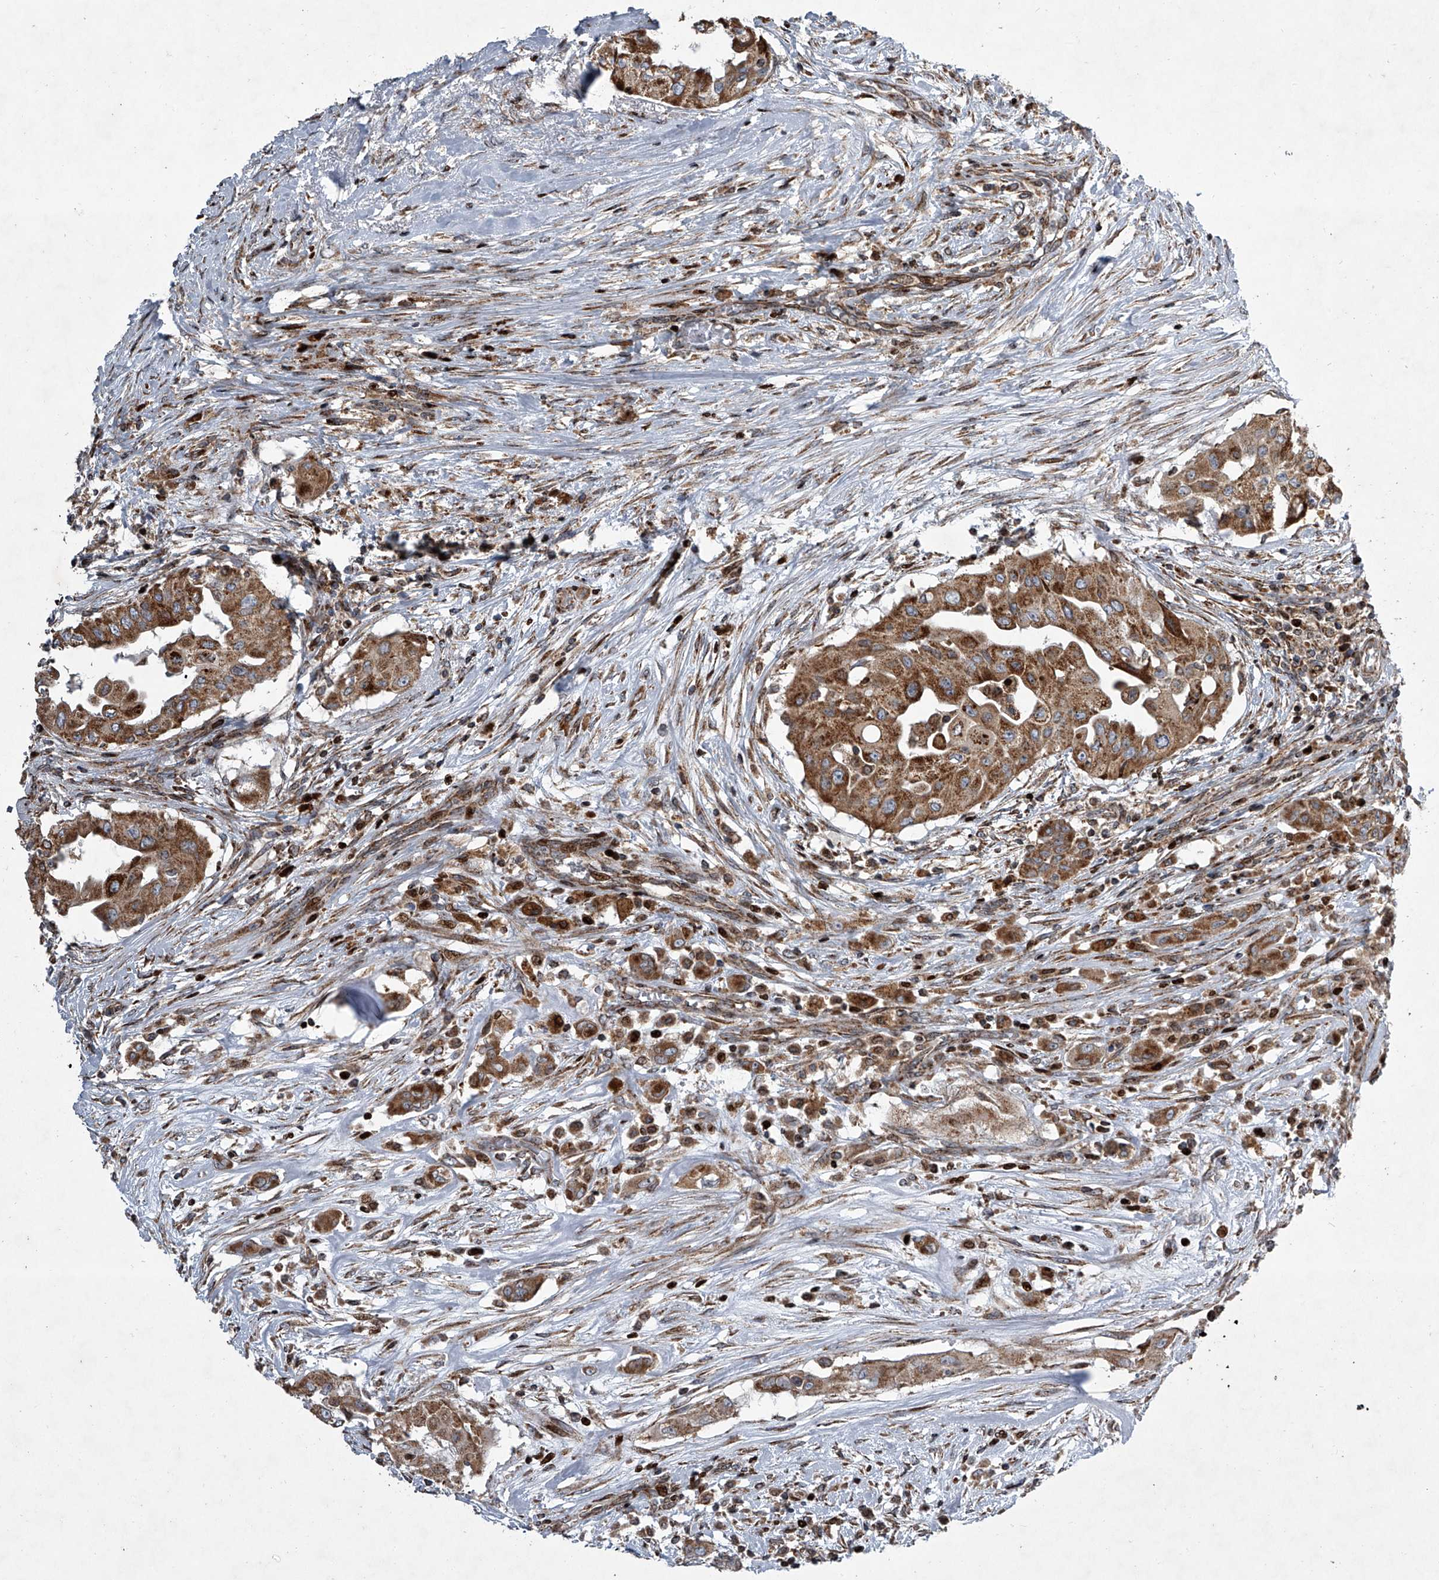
{"staining": {"intensity": "strong", "quantity": ">75%", "location": "cytoplasmic/membranous"}, "tissue": "thyroid cancer", "cell_type": "Tumor cells", "image_type": "cancer", "snomed": [{"axis": "morphology", "description": "Papillary adenocarcinoma, NOS"}, {"axis": "topography", "description": "Thyroid gland"}], "caption": "There is high levels of strong cytoplasmic/membranous expression in tumor cells of papillary adenocarcinoma (thyroid), as demonstrated by immunohistochemical staining (brown color).", "gene": "STRADA", "patient": {"sex": "female", "age": 59}}